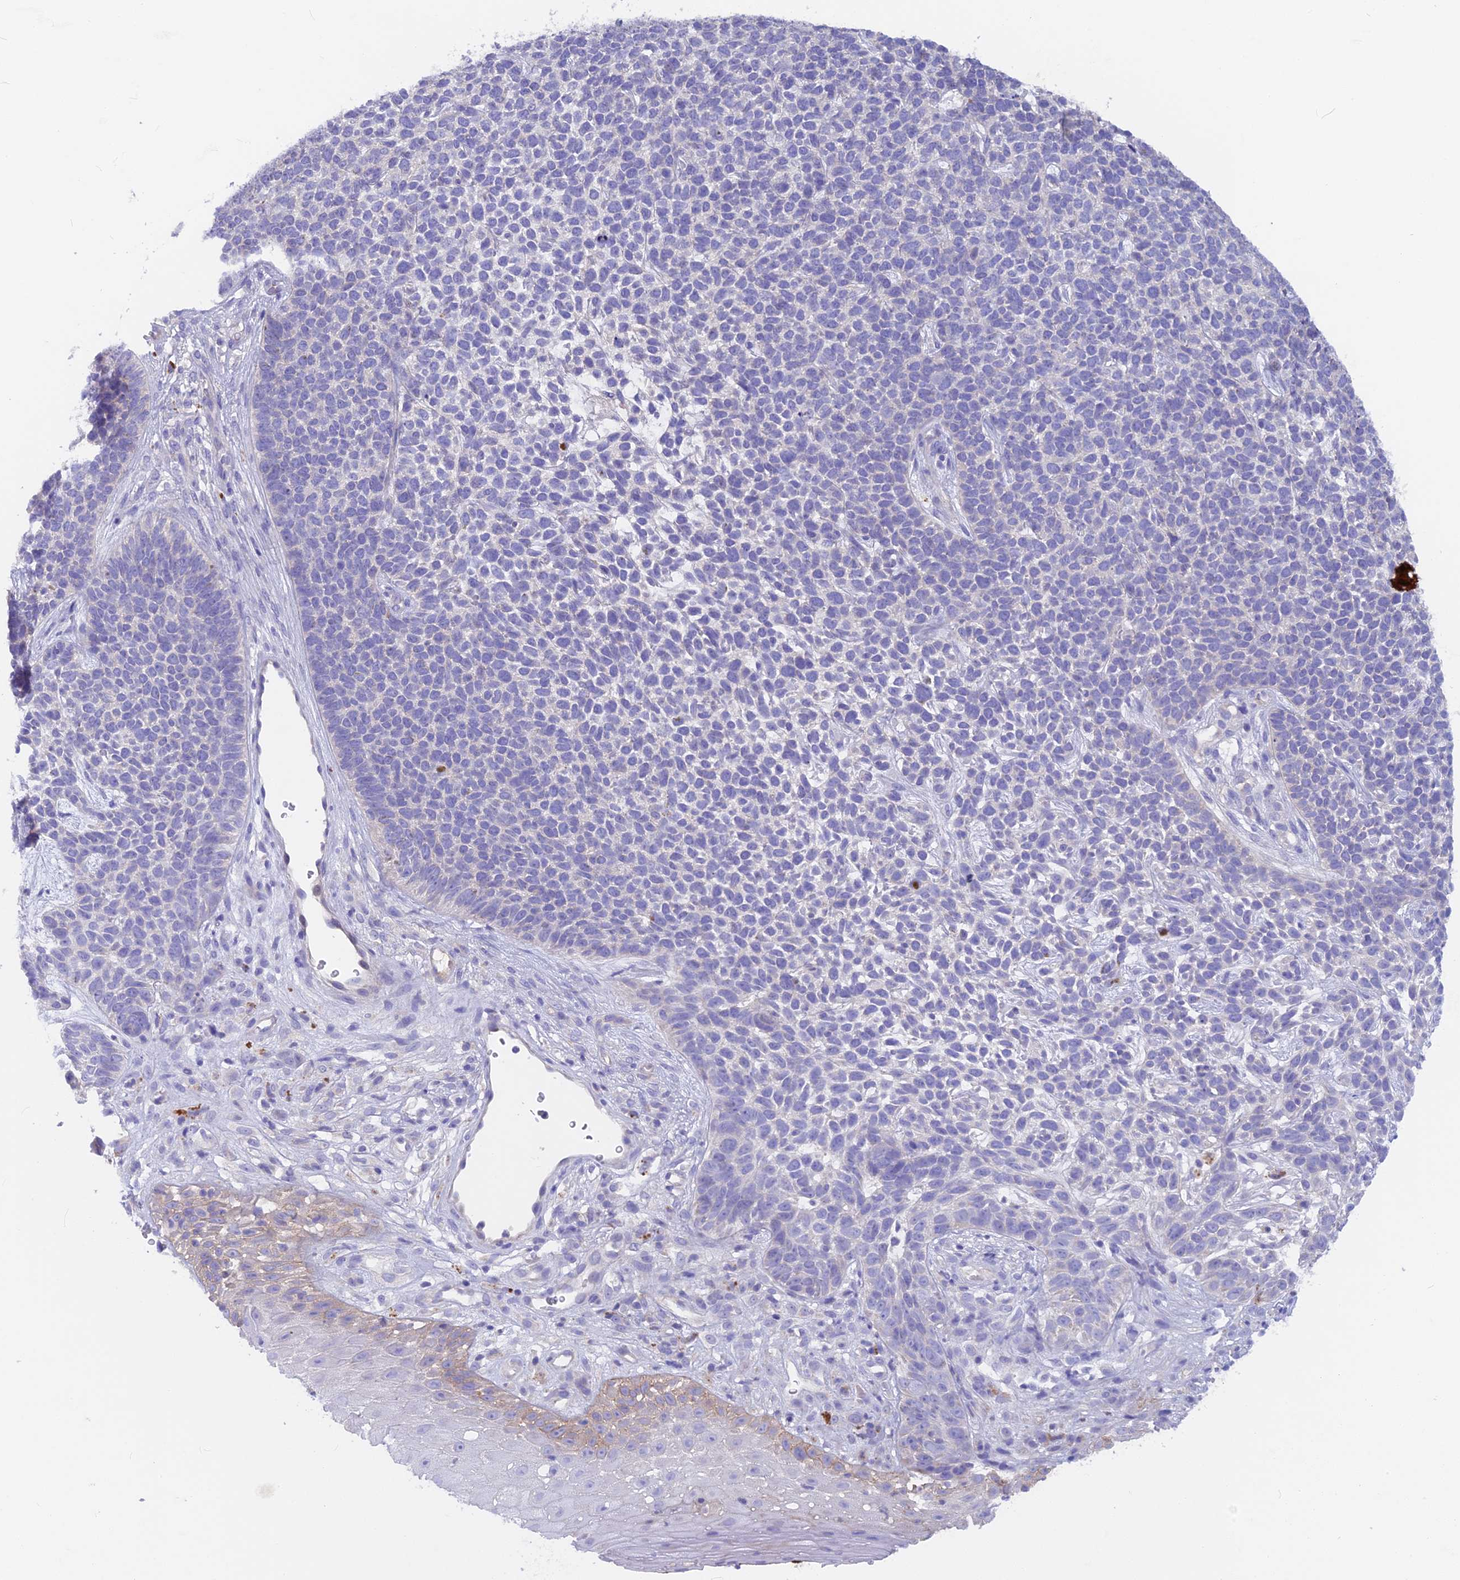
{"staining": {"intensity": "negative", "quantity": "none", "location": "none"}, "tissue": "skin cancer", "cell_type": "Tumor cells", "image_type": "cancer", "snomed": [{"axis": "morphology", "description": "Basal cell carcinoma"}, {"axis": "topography", "description": "Skin"}], "caption": "Tumor cells are negative for brown protein staining in skin cancer. (Stains: DAB immunohistochemistry (IHC) with hematoxylin counter stain, Microscopy: brightfield microscopy at high magnification).", "gene": "PZP", "patient": {"sex": "female", "age": 84}}